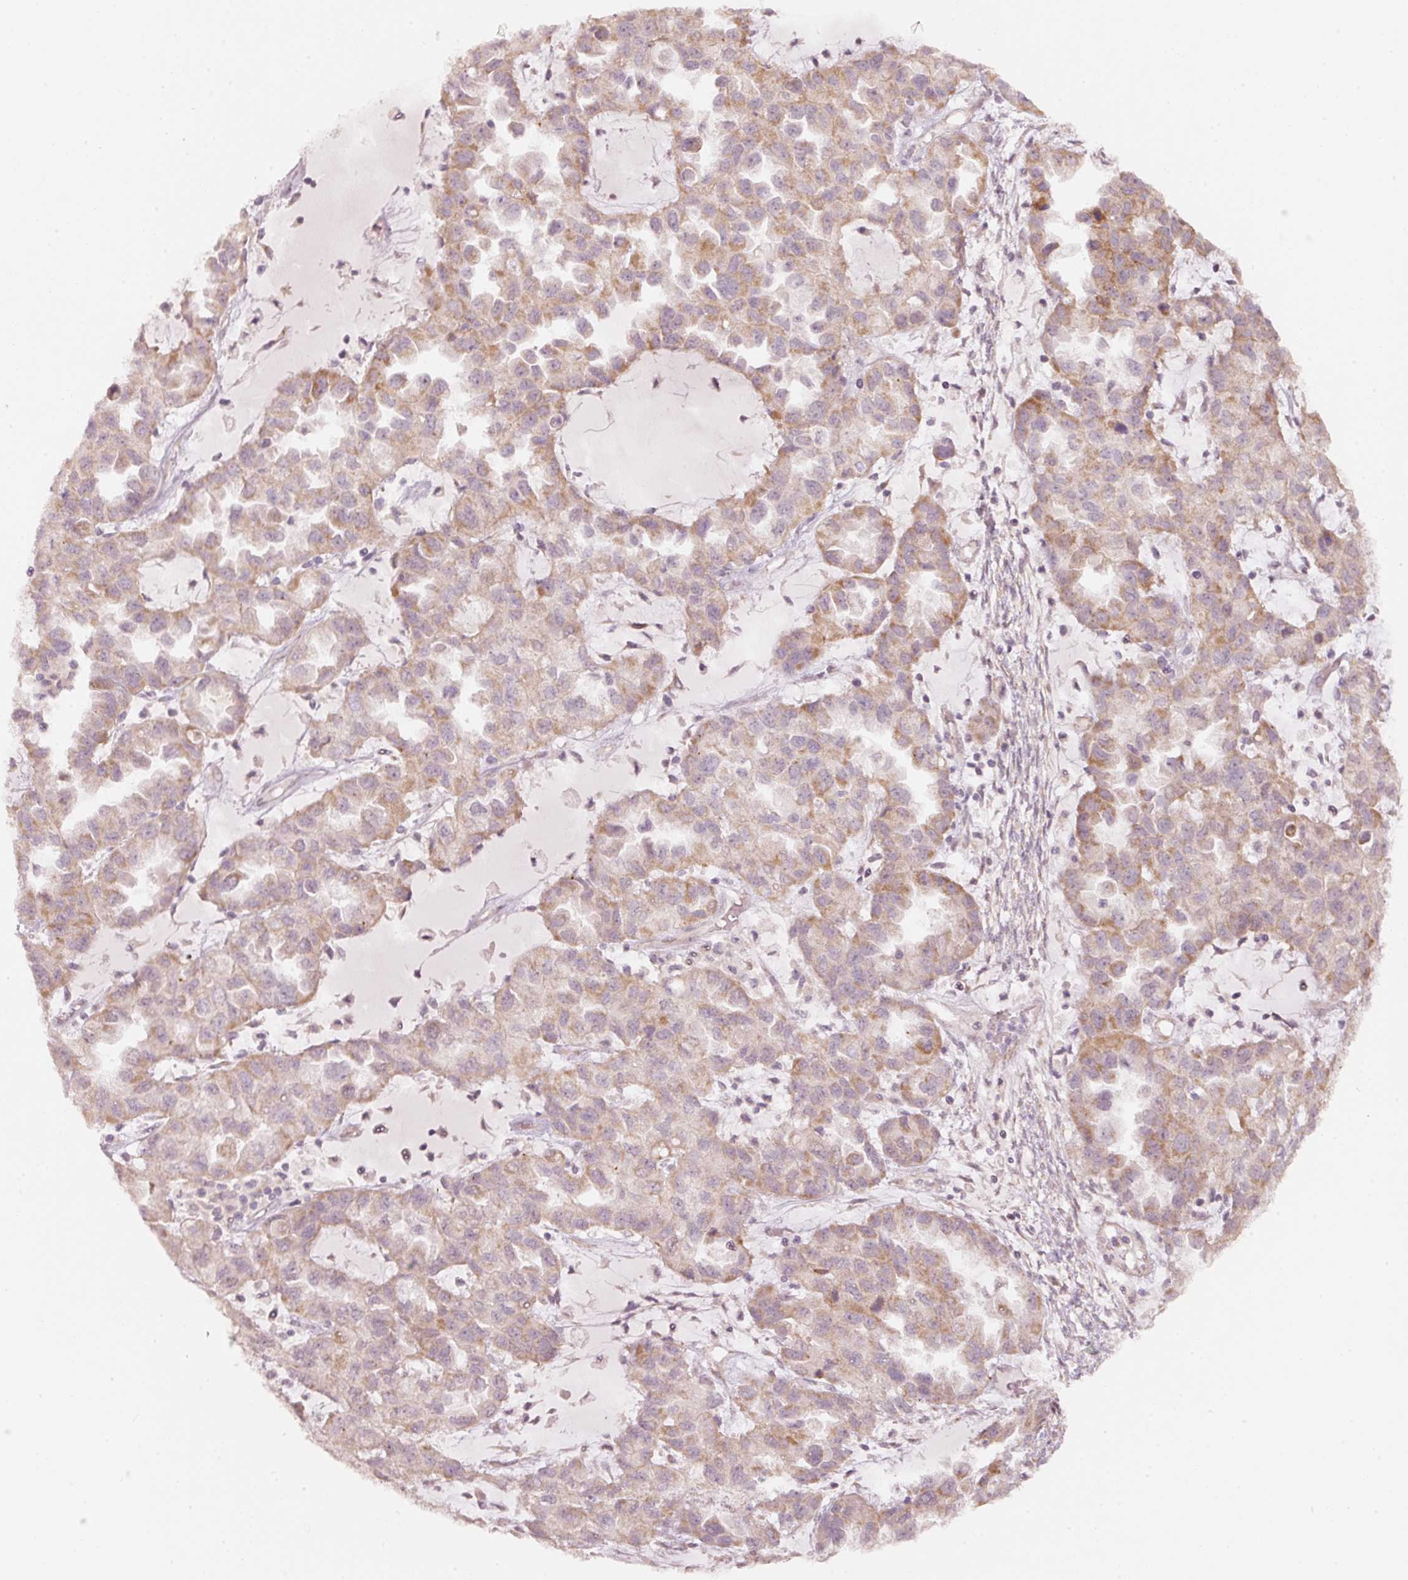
{"staining": {"intensity": "moderate", "quantity": "25%-75%", "location": "cytoplasmic/membranous"}, "tissue": "ovarian cancer", "cell_type": "Tumor cells", "image_type": "cancer", "snomed": [{"axis": "morphology", "description": "Cystadenocarcinoma, serous, NOS"}, {"axis": "topography", "description": "Ovary"}], "caption": "Approximately 25%-75% of tumor cells in ovarian serous cystadenocarcinoma display moderate cytoplasmic/membranous protein staining as visualized by brown immunohistochemical staining.", "gene": "ARHGAP22", "patient": {"sex": "female", "age": 84}}